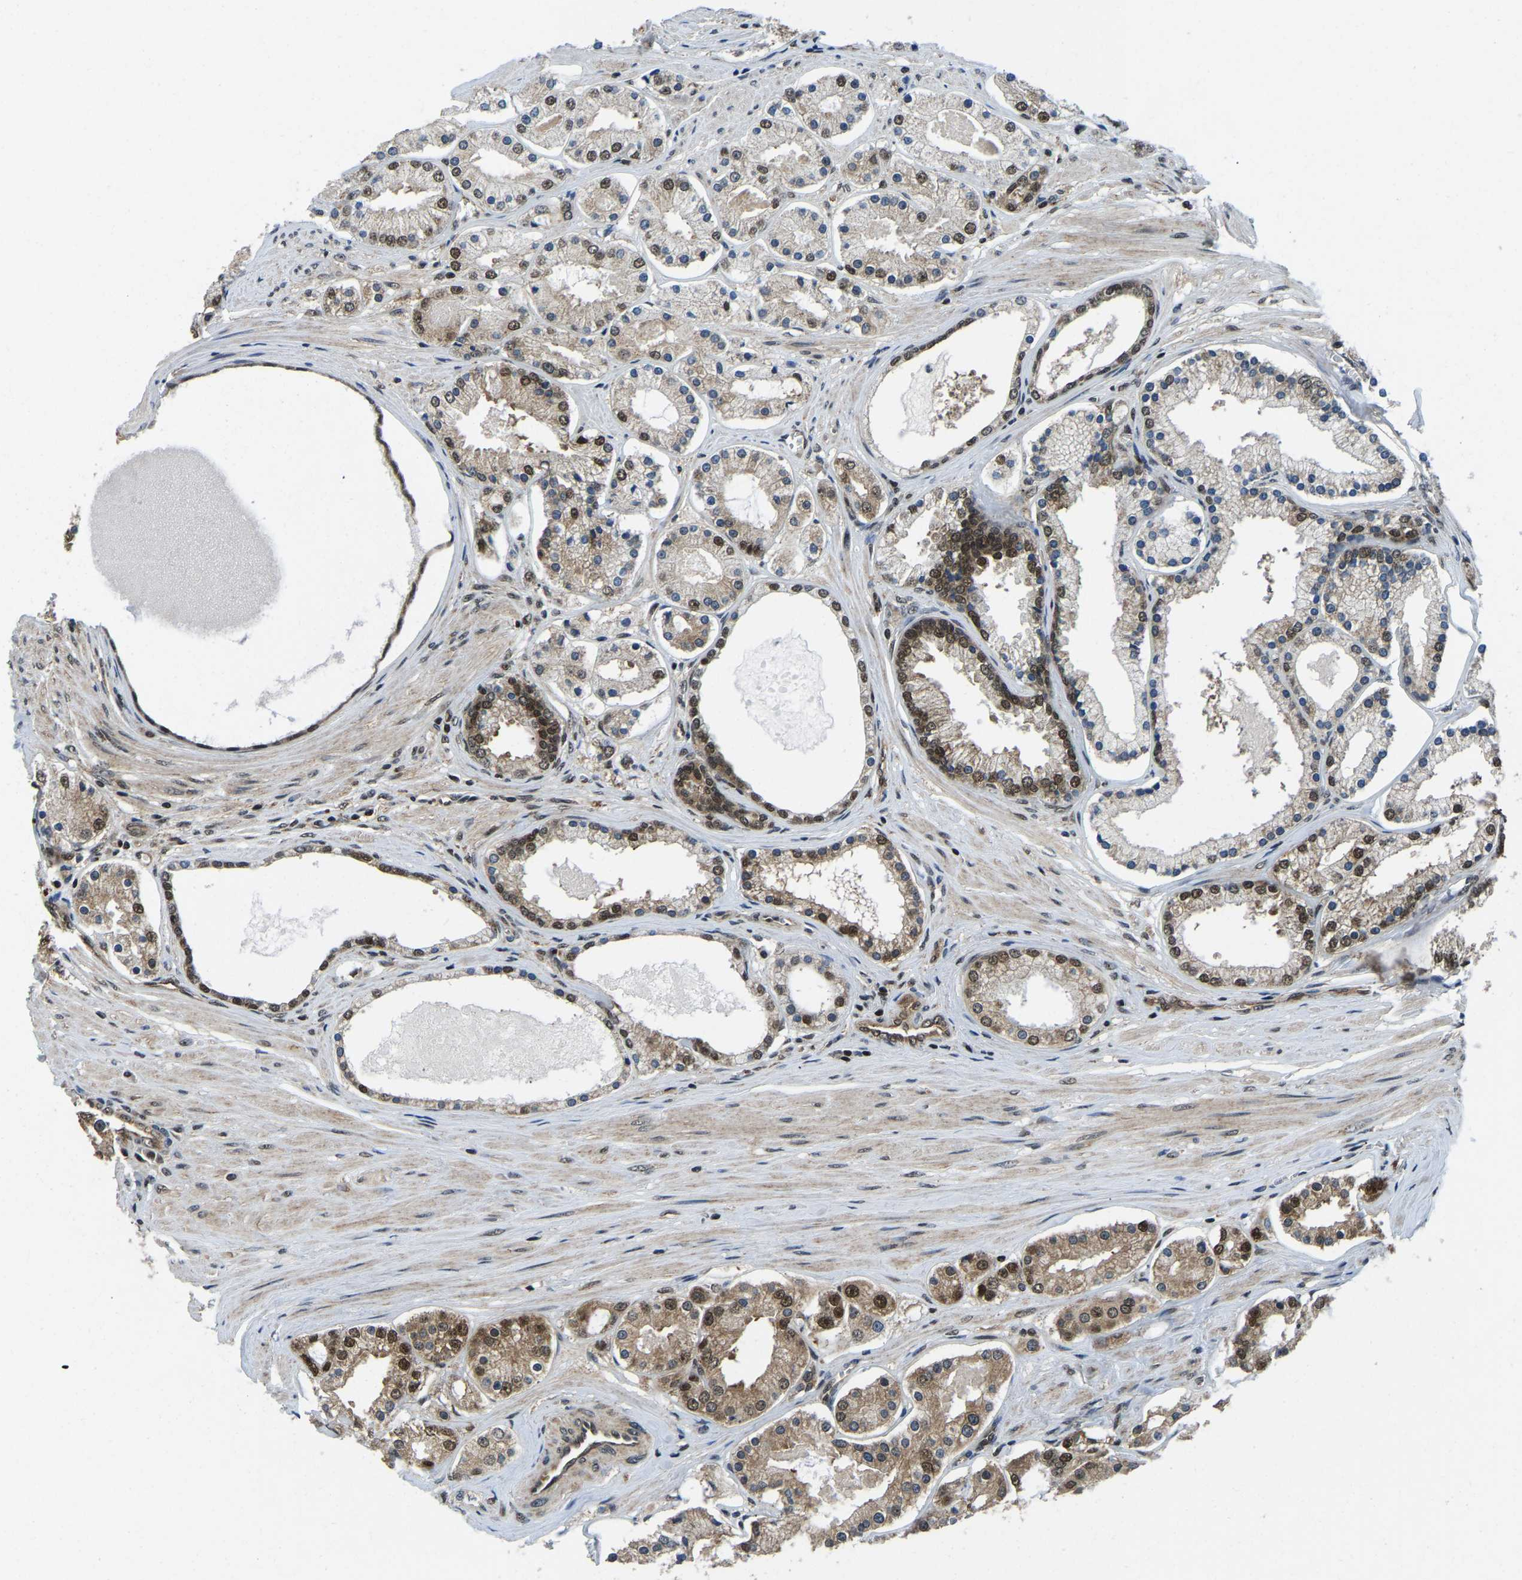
{"staining": {"intensity": "moderate", "quantity": ">75%", "location": "cytoplasmic/membranous,nuclear"}, "tissue": "prostate cancer", "cell_type": "Tumor cells", "image_type": "cancer", "snomed": [{"axis": "morphology", "description": "Adenocarcinoma, High grade"}, {"axis": "topography", "description": "Prostate"}], "caption": "The photomicrograph displays staining of prostate cancer, revealing moderate cytoplasmic/membranous and nuclear protein staining (brown color) within tumor cells.", "gene": "DFFA", "patient": {"sex": "male", "age": 66}}